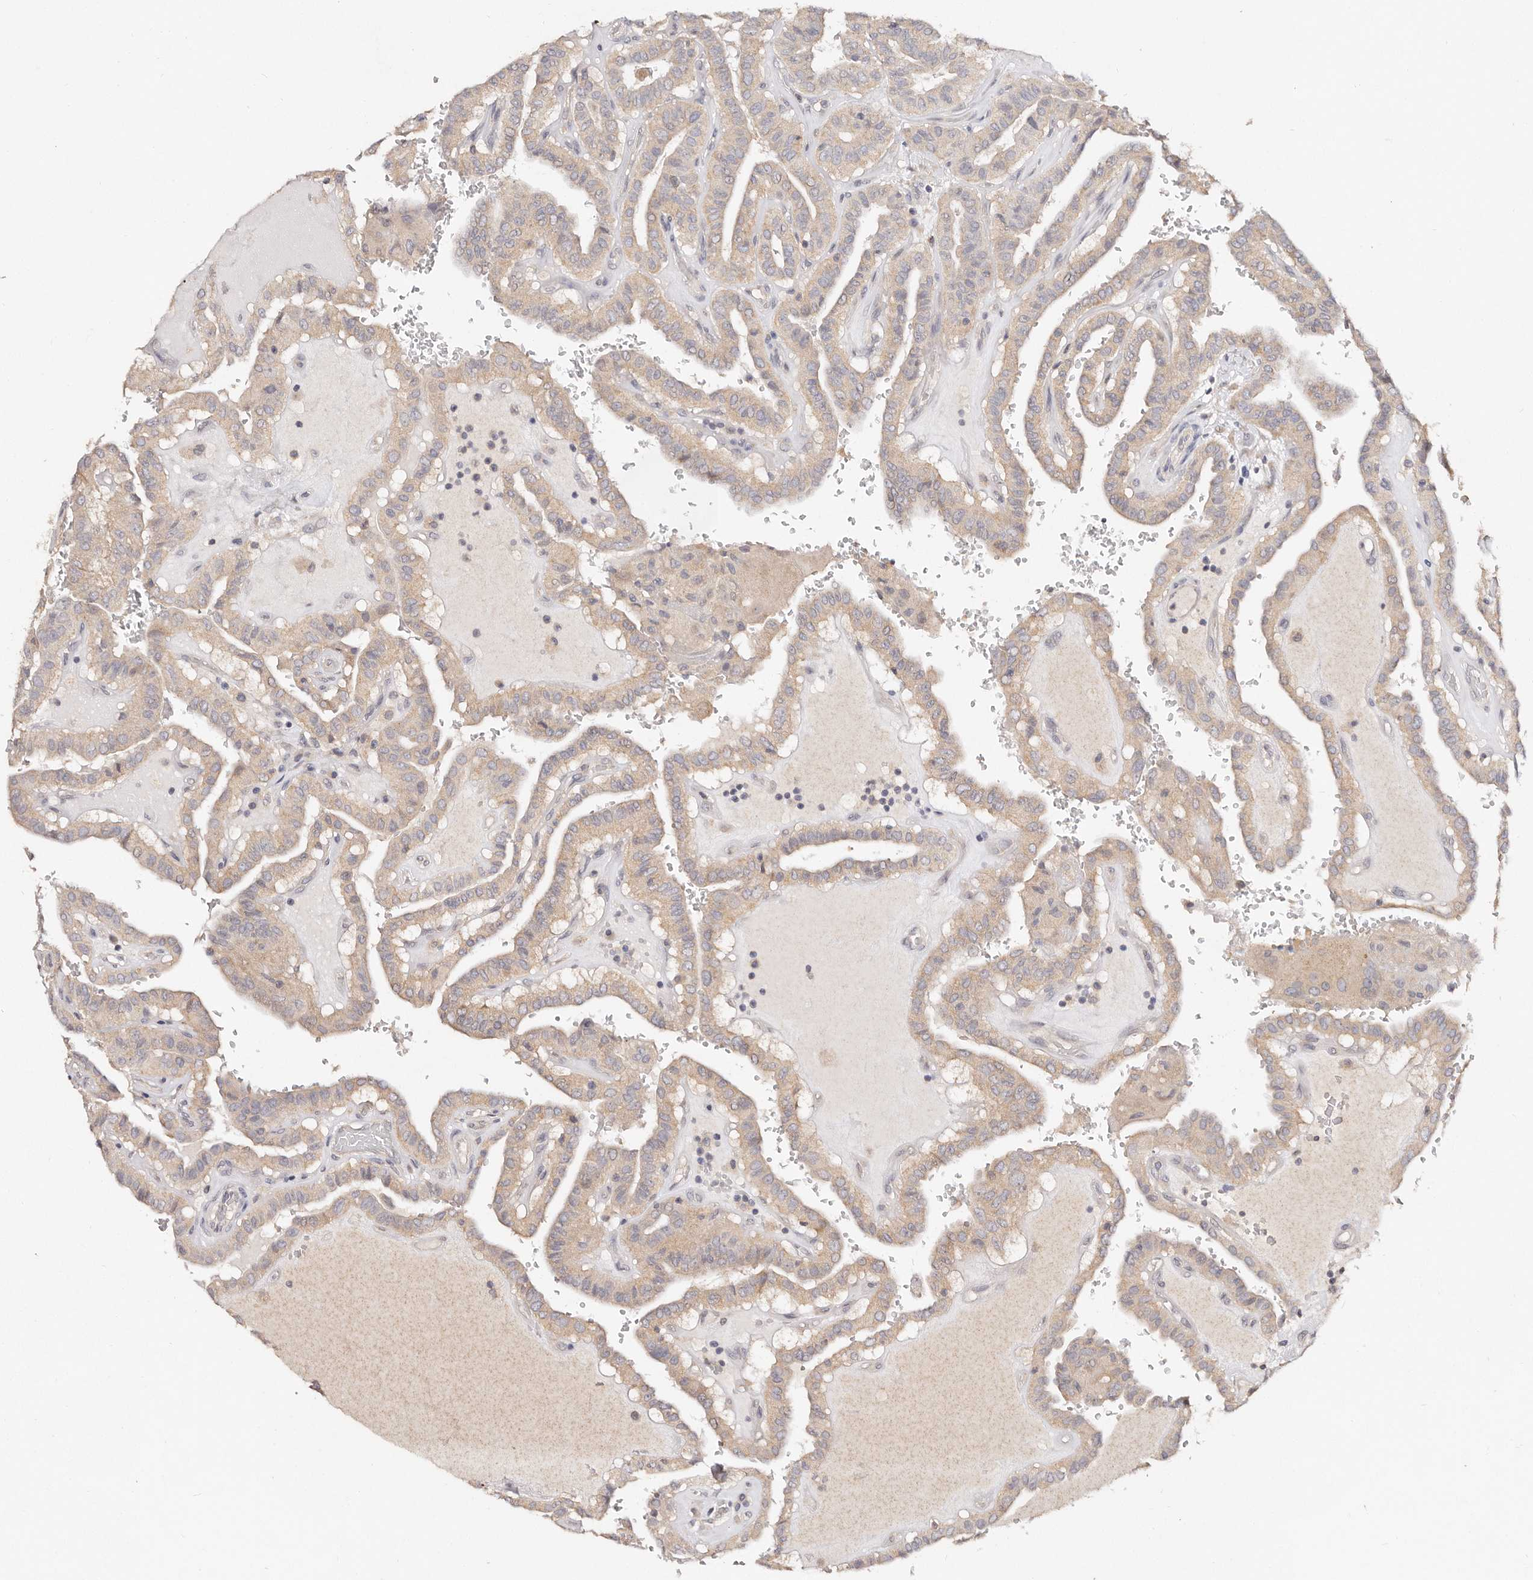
{"staining": {"intensity": "weak", "quantity": ">75%", "location": "cytoplasmic/membranous"}, "tissue": "thyroid cancer", "cell_type": "Tumor cells", "image_type": "cancer", "snomed": [{"axis": "morphology", "description": "Papillary adenocarcinoma, NOS"}, {"axis": "topography", "description": "Thyroid gland"}], "caption": "This is a micrograph of immunohistochemistry (IHC) staining of thyroid cancer, which shows weak positivity in the cytoplasmic/membranous of tumor cells.", "gene": "VIPAS39", "patient": {"sex": "male", "age": 77}}